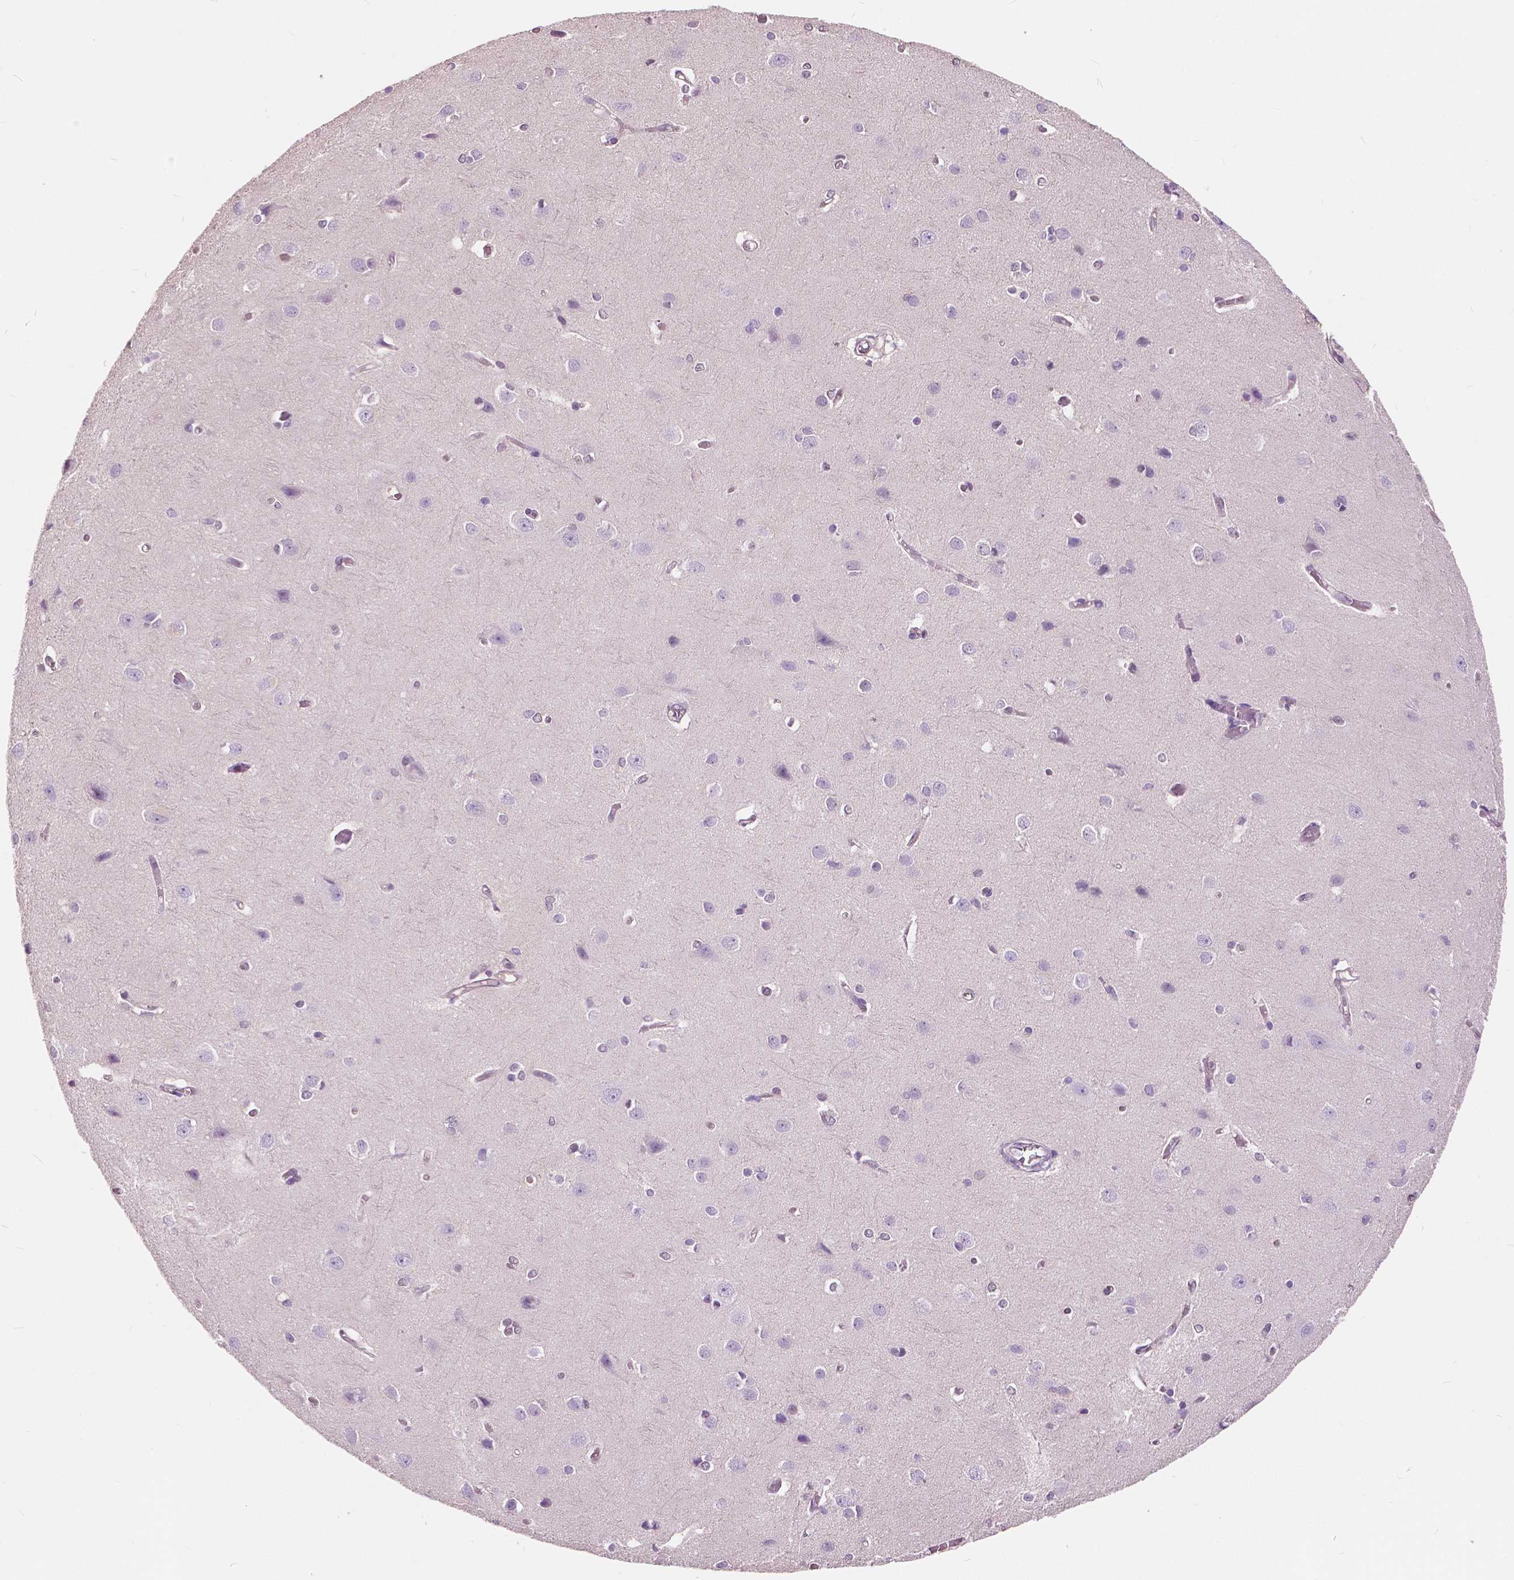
{"staining": {"intensity": "negative", "quantity": "none", "location": "none"}, "tissue": "cerebral cortex", "cell_type": "Endothelial cells", "image_type": "normal", "snomed": [{"axis": "morphology", "description": "Normal tissue, NOS"}, {"axis": "topography", "description": "Cerebral cortex"}], "caption": "High power microscopy micrograph of an immunohistochemistry (IHC) photomicrograph of normal cerebral cortex, revealing no significant staining in endothelial cells.", "gene": "TKFC", "patient": {"sex": "male", "age": 37}}